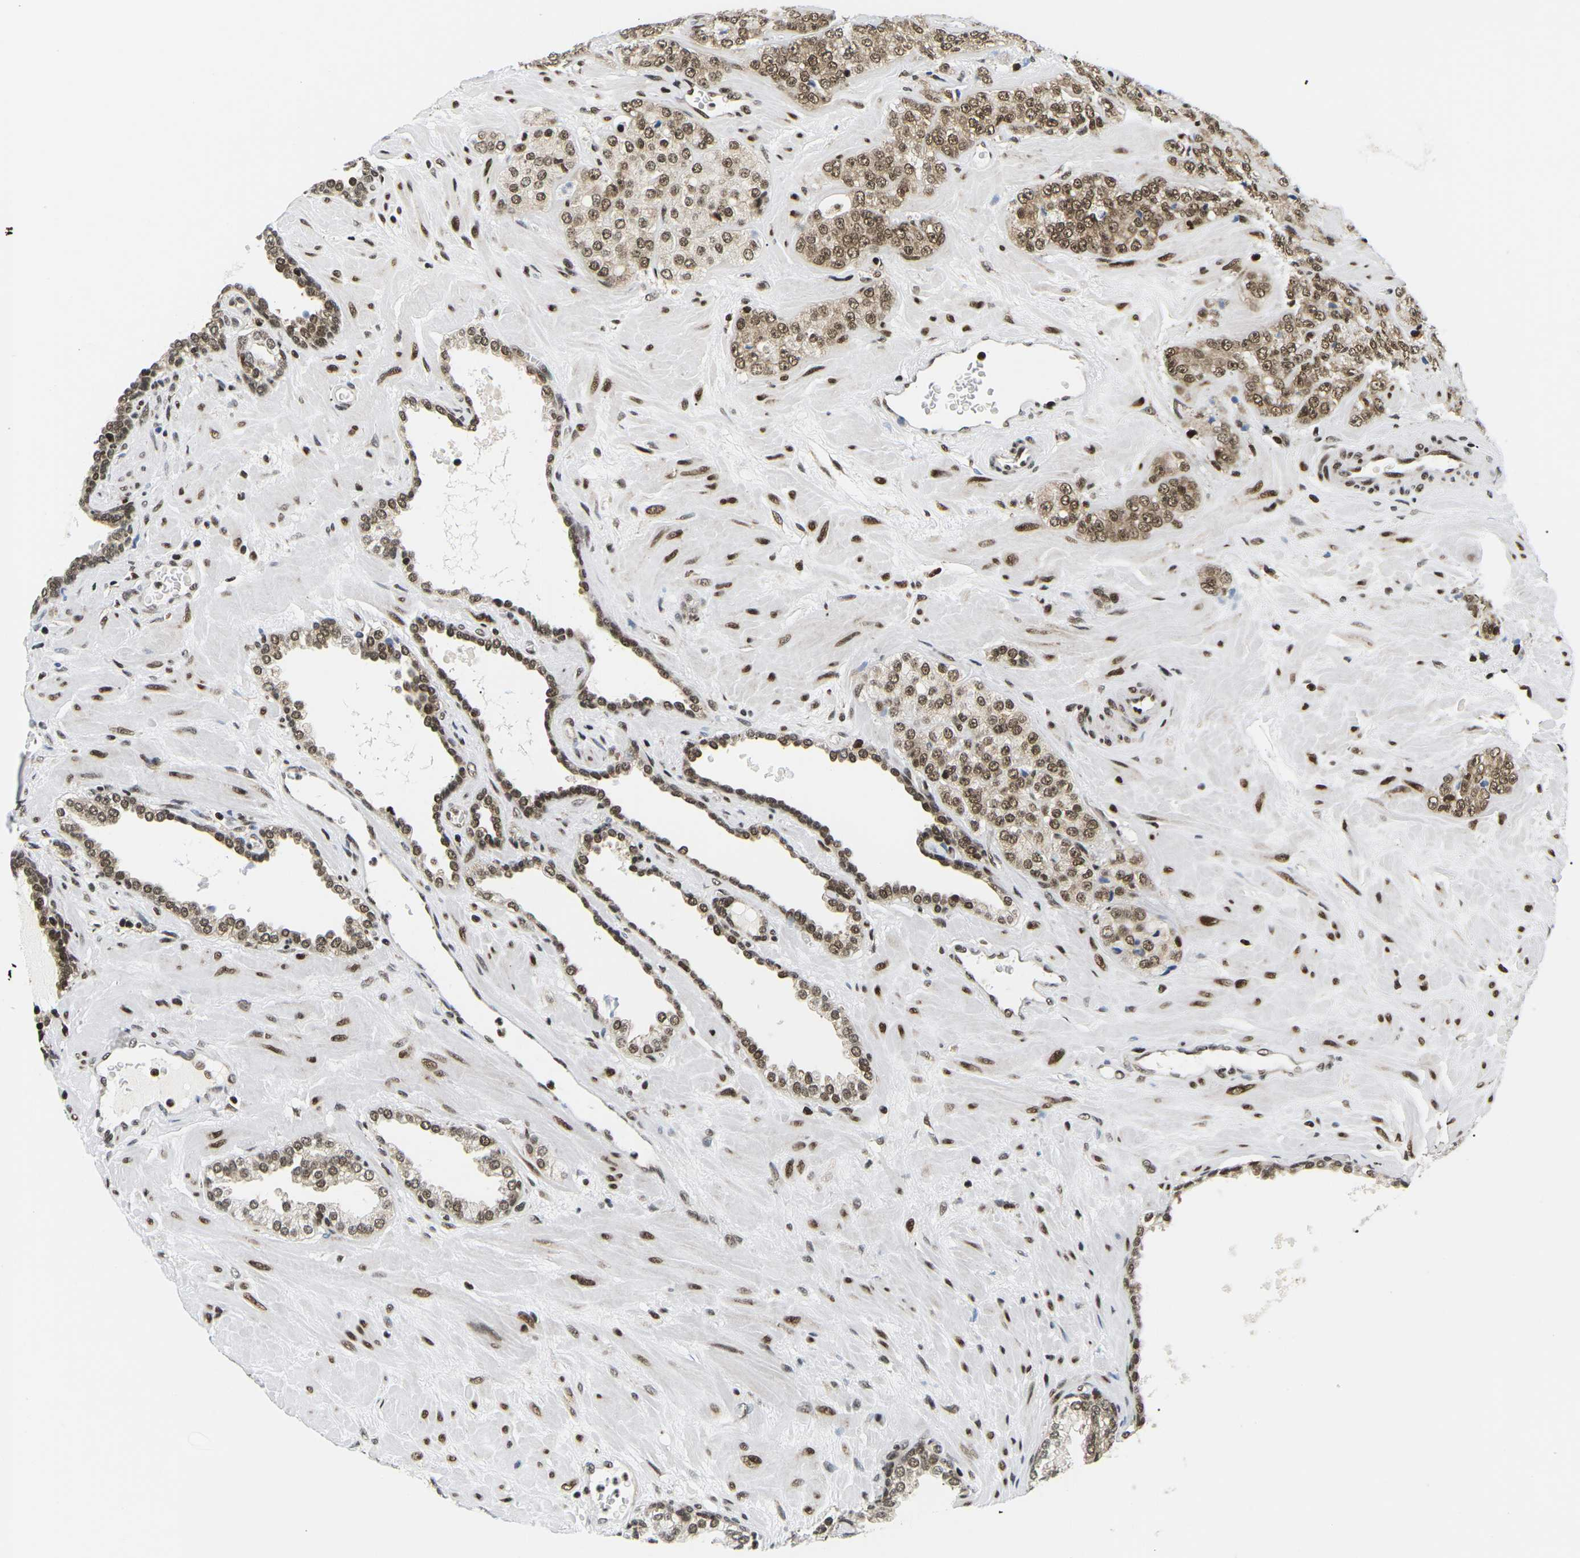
{"staining": {"intensity": "moderate", "quantity": ">75%", "location": "cytoplasmic/membranous,nuclear"}, "tissue": "prostate cancer", "cell_type": "Tumor cells", "image_type": "cancer", "snomed": [{"axis": "morphology", "description": "Adenocarcinoma, High grade"}, {"axis": "topography", "description": "Prostate"}], "caption": "Protein staining shows moderate cytoplasmic/membranous and nuclear expression in about >75% of tumor cells in prostate adenocarcinoma (high-grade).", "gene": "CELF1", "patient": {"sex": "male", "age": 64}}